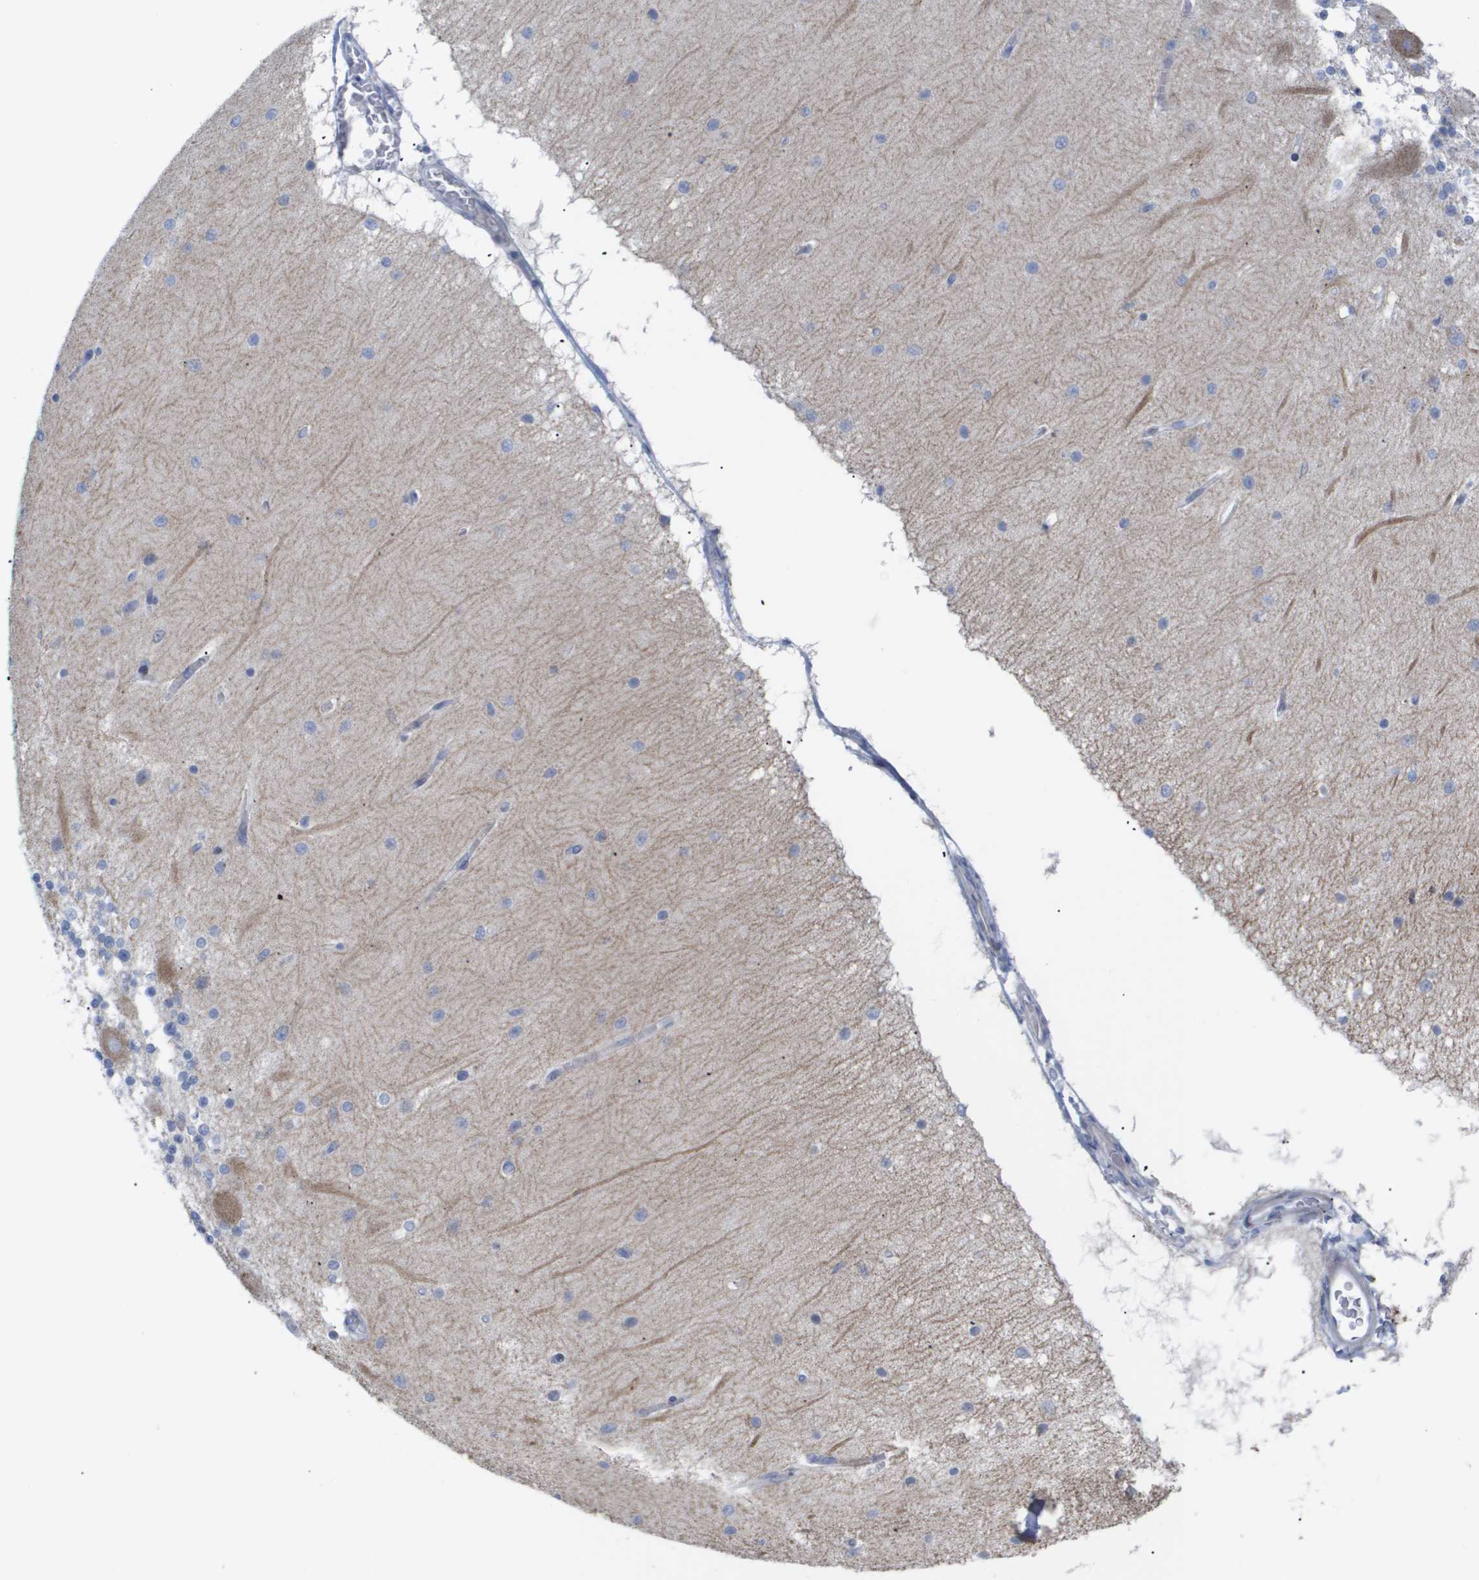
{"staining": {"intensity": "moderate", "quantity": "25%-75%", "location": "cytoplasmic/membranous"}, "tissue": "cerebellum", "cell_type": "Cells in granular layer", "image_type": "normal", "snomed": [{"axis": "morphology", "description": "Normal tissue, NOS"}, {"axis": "topography", "description": "Cerebellum"}], "caption": "This histopathology image demonstrates benign cerebellum stained with immunohistochemistry to label a protein in brown. The cytoplasmic/membranous of cells in granular layer show moderate positivity for the protein. Nuclei are counter-stained blue.", "gene": "CAV3", "patient": {"sex": "female", "age": 54}}